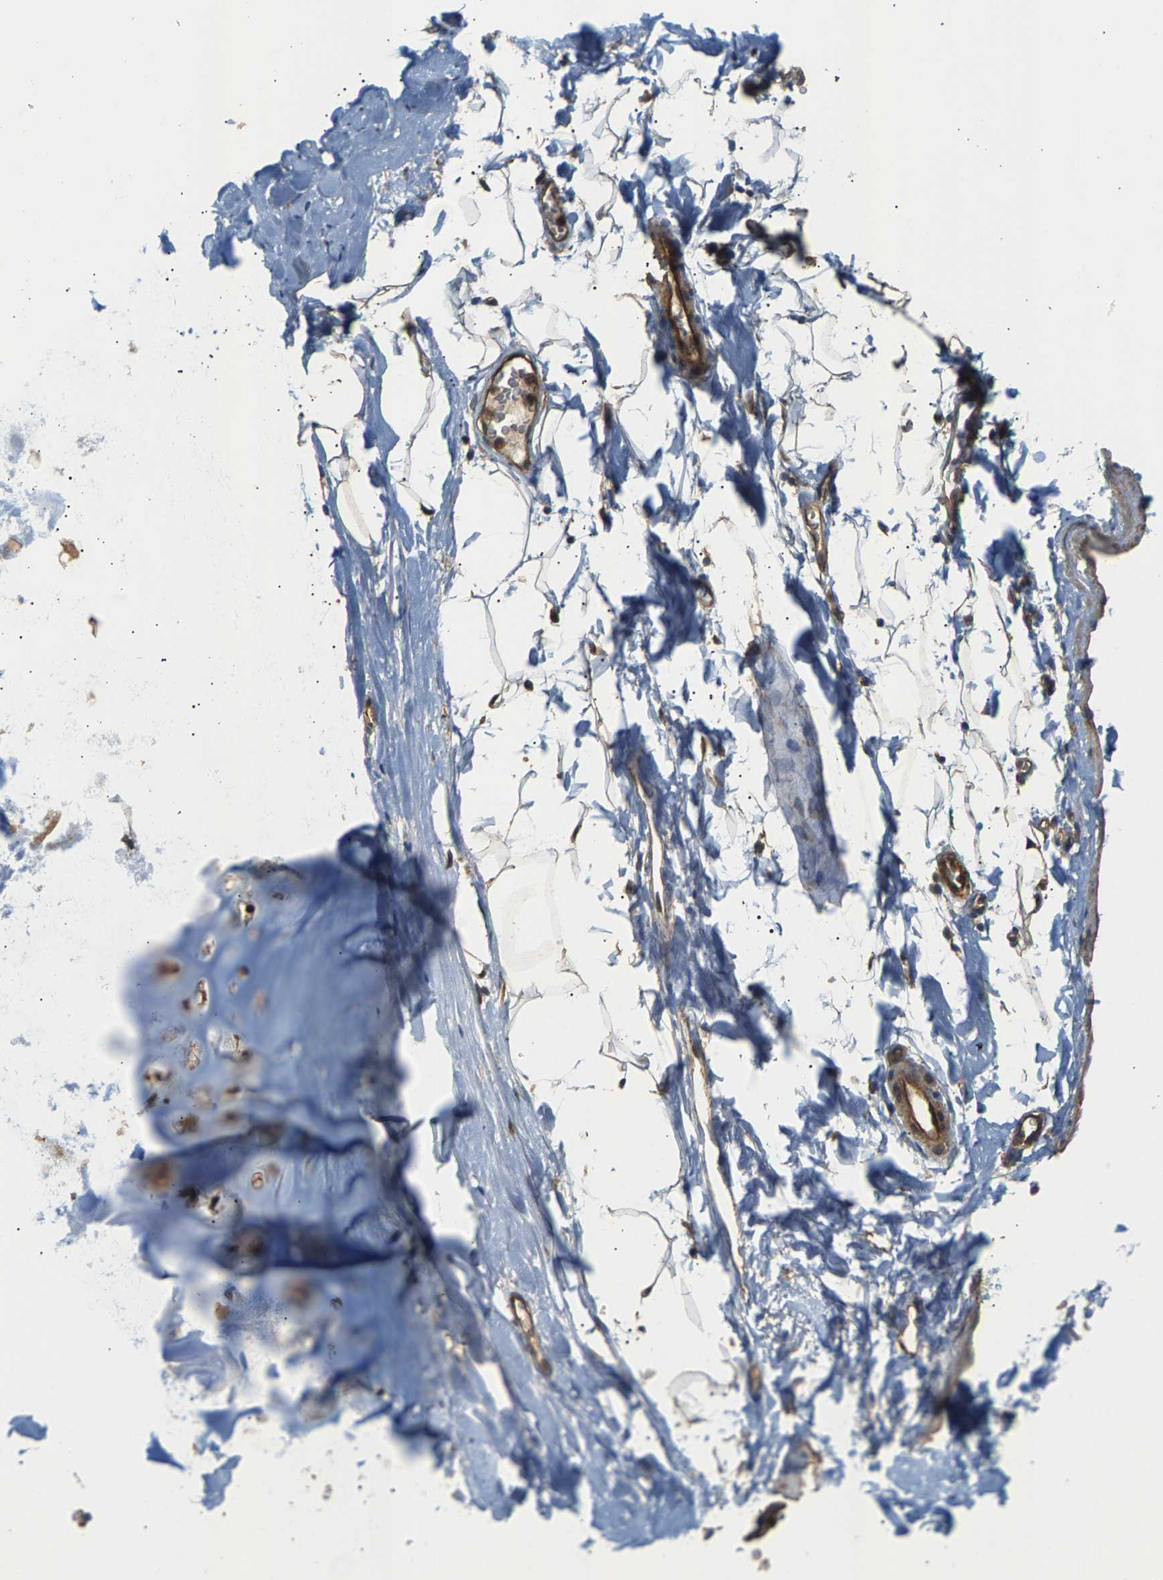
{"staining": {"intensity": "strong", "quantity": ">75%", "location": "cytoplasmic/membranous"}, "tissue": "adipose tissue", "cell_type": "Adipocytes", "image_type": "normal", "snomed": [{"axis": "morphology", "description": "Normal tissue, NOS"}, {"axis": "topography", "description": "Cartilage tissue"}, {"axis": "topography", "description": "Bronchus"}], "caption": "A micrograph showing strong cytoplasmic/membranous positivity in approximately >75% of adipocytes in benign adipose tissue, as visualized by brown immunohistochemical staining.", "gene": "KRTAP27", "patient": {"sex": "female", "age": 53}}